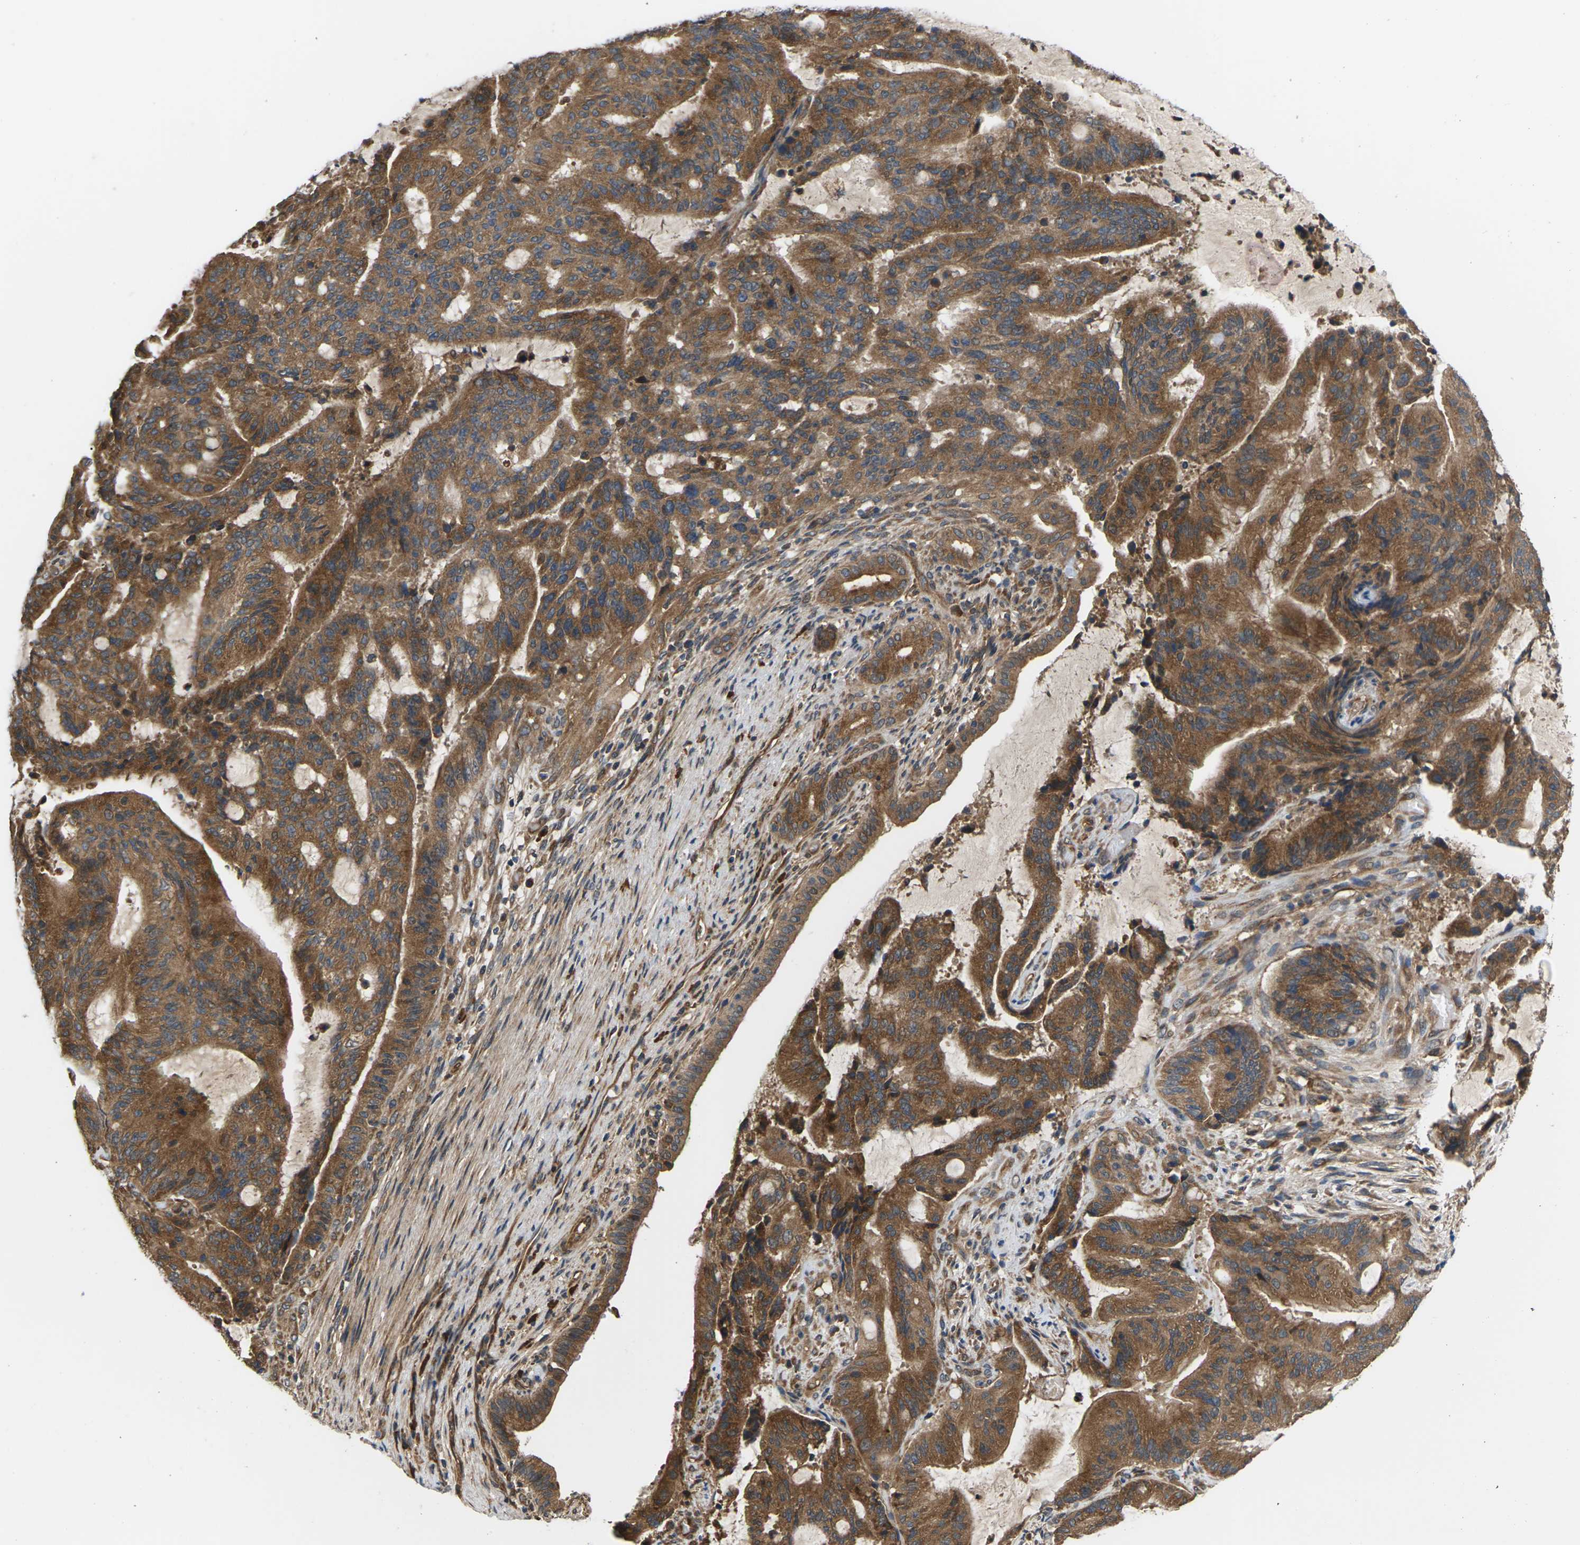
{"staining": {"intensity": "moderate", "quantity": ">75%", "location": "cytoplasmic/membranous"}, "tissue": "liver cancer", "cell_type": "Tumor cells", "image_type": "cancer", "snomed": [{"axis": "morphology", "description": "Cholangiocarcinoma"}, {"axis": "topography", "description": "Liver"}], "caption": "Immunohistochemical staining of human liver cancer (cholangiocarcinoma) displays medium levels of moderate cytoplasmic/membranous protein staining in about >75% of tumor cells.", "gene": "NRAS", "patient": {"sex": "female", "age": 73}}